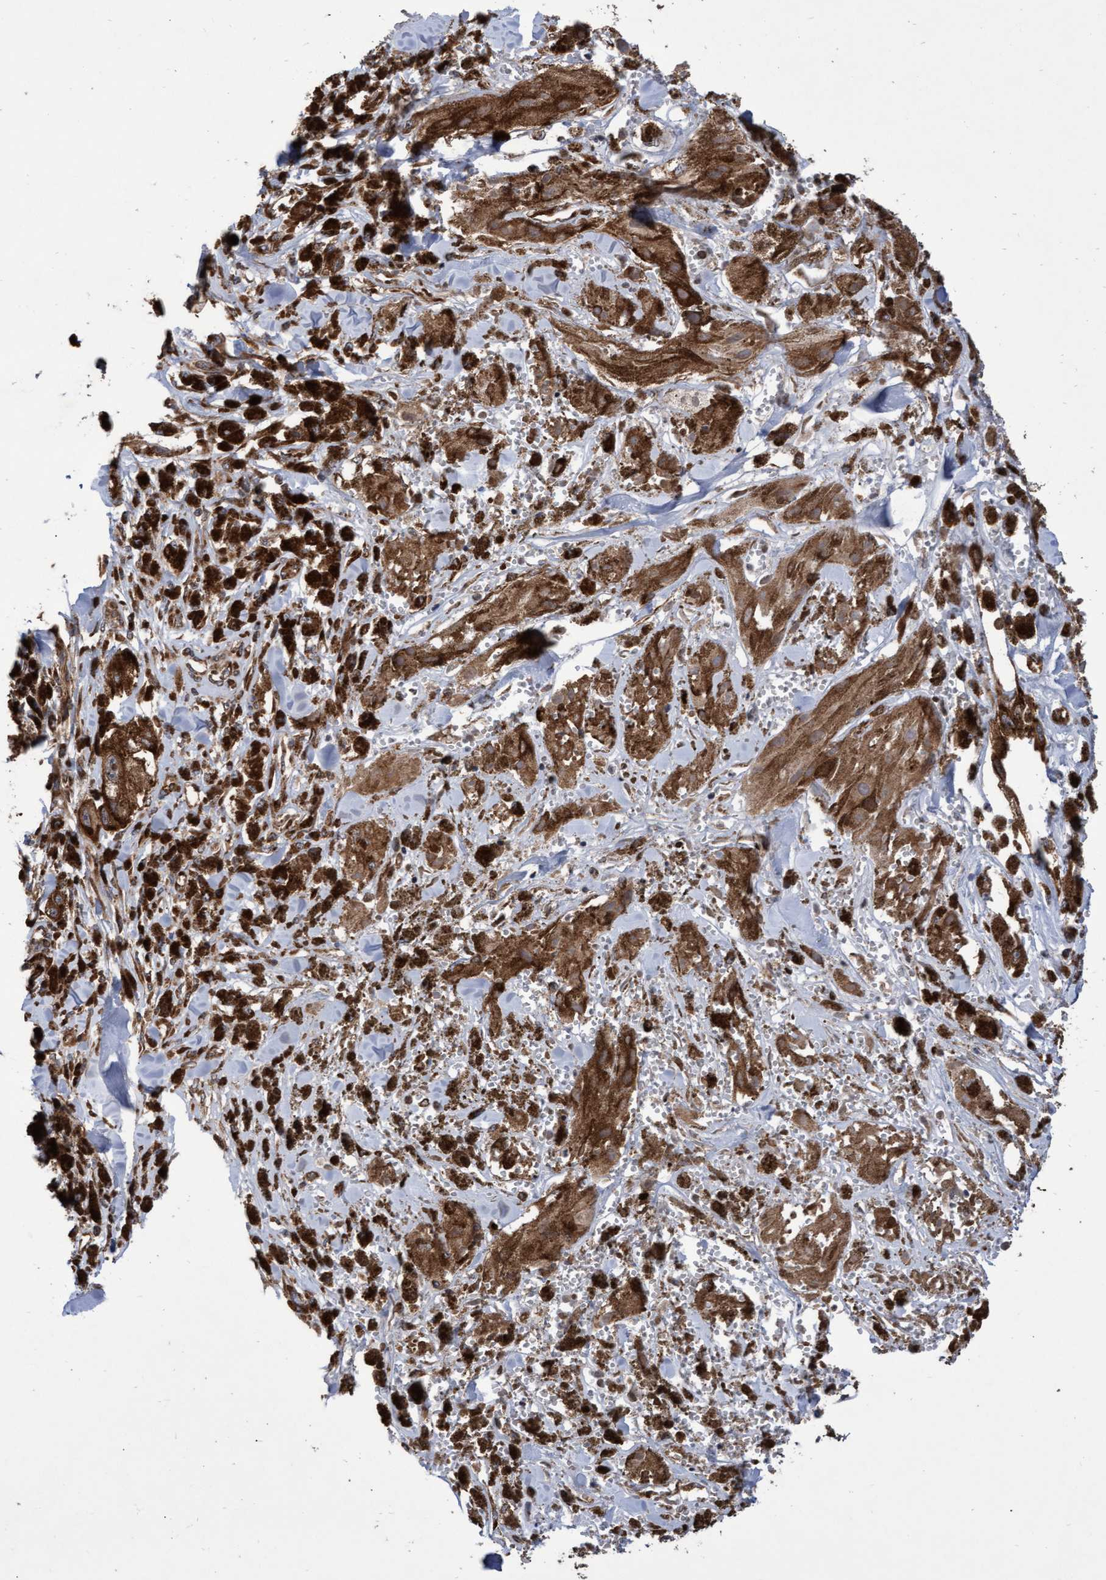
{"staining": {"intensity": "moderate", "quantity": ">75%", "location": "cytoplasmic/membranous"}, "tissue": "melanoma", "cell_type": "Tumor cells", "image_type": "cancer", "snomed": [{"axis": "morphology", "description": "Malignant melanoma, NOS"}, {"axis": "topography", "description": "Skin"}], "caption": "Immunohistochemistry image of human melanoma stained for a protein (brown), which demonstrates medium levels of moderate cytoplasmic/membranous expression in about >75% of tumor cells.", "gene": "ABCF2", "patient": {"sex": "male", "age": 88}}